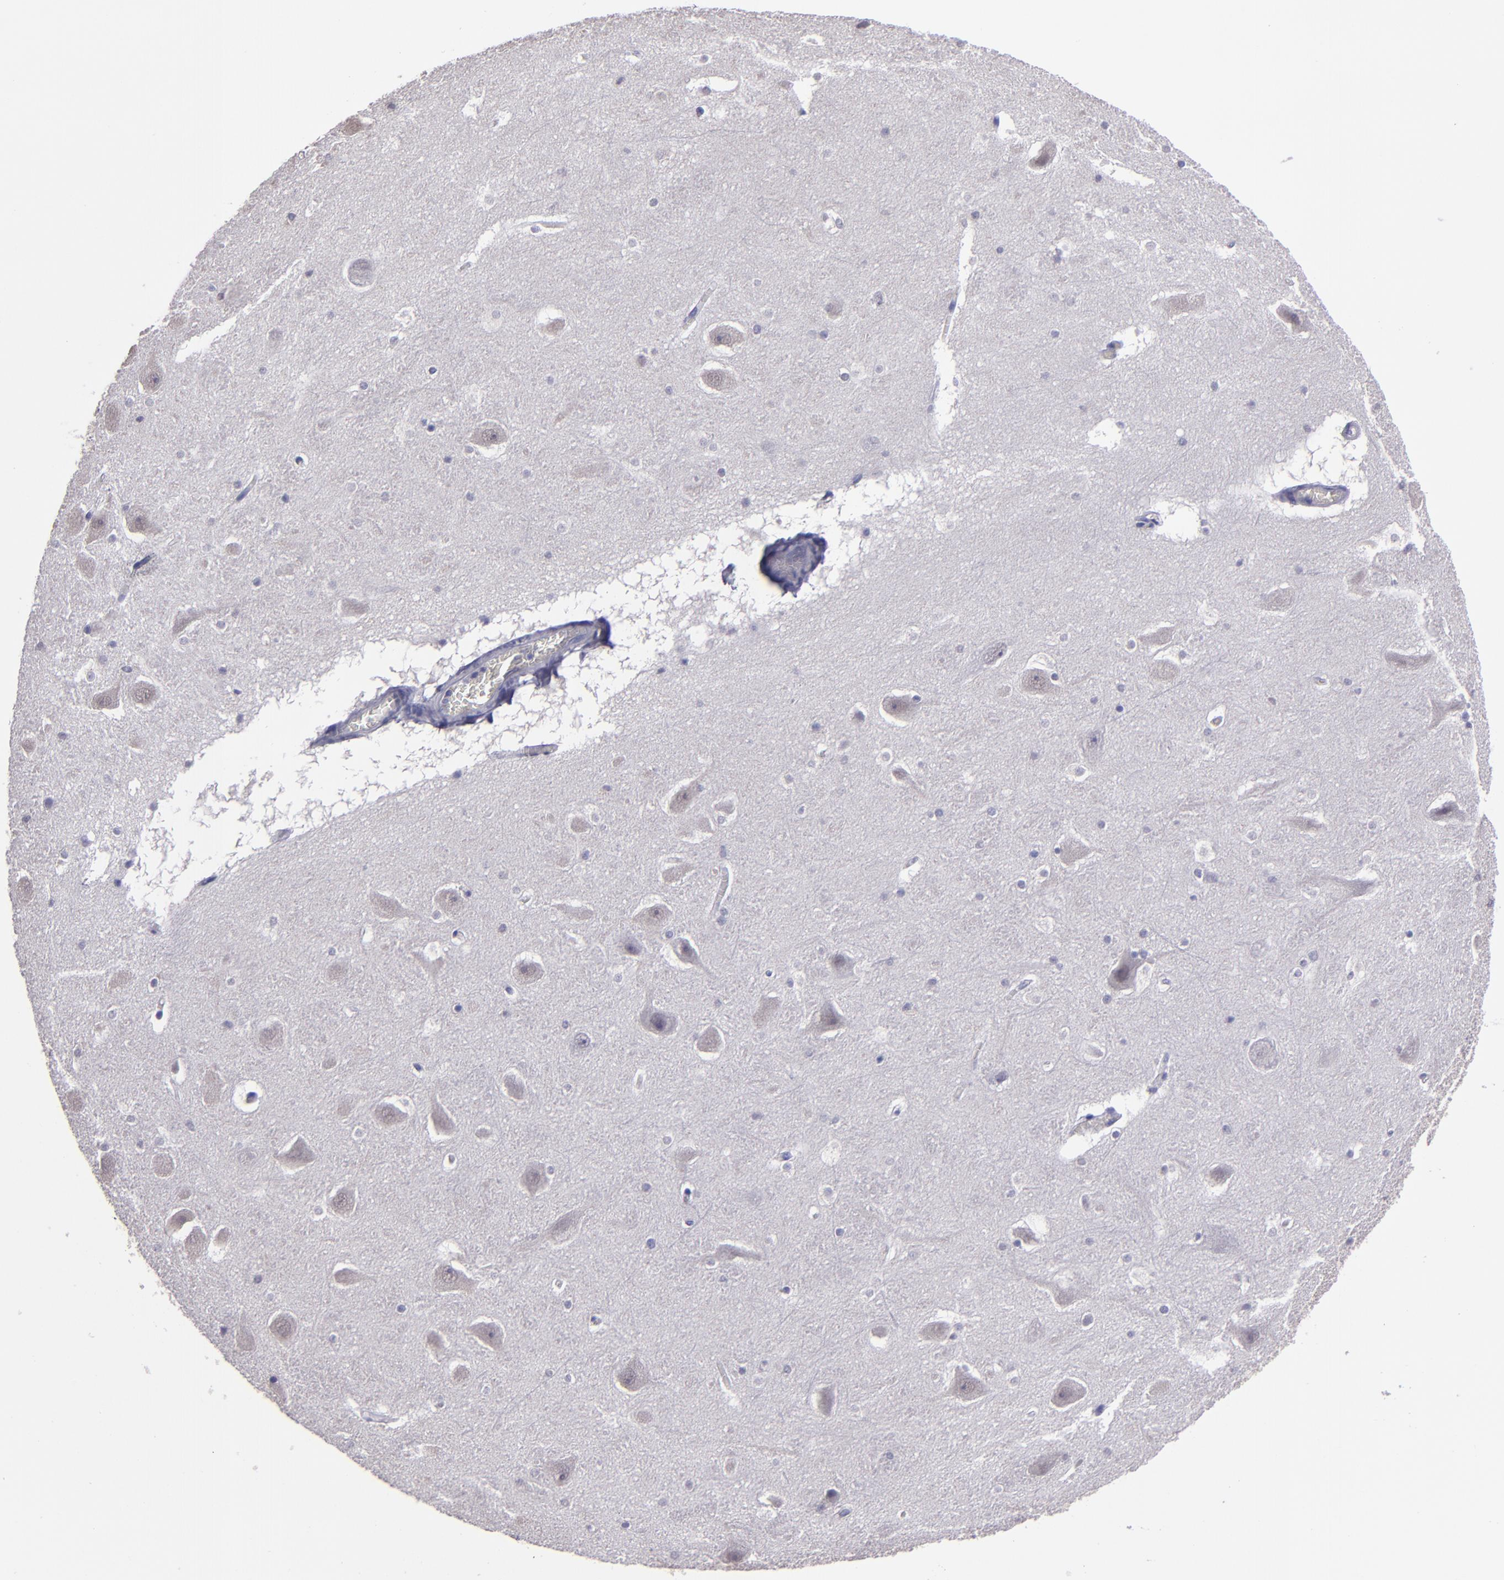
{"staining": {"intensity": "negative", "quantity": "none", "location": "none"}, "tissue": "hippocampus", "cell_type": "Glial cells", "image_type": "normal", "snomed": [{"axis": "morphology", "description": "Normal tissue, NOS"}, {"axis": "topography", "description": "Hippocampus"}], "caption": "The IHC photomicrograph has no significant expression in glial cells of hippocampus.", "gene": "CEBPE", "patient": {"sex": "male", "age": 45}}